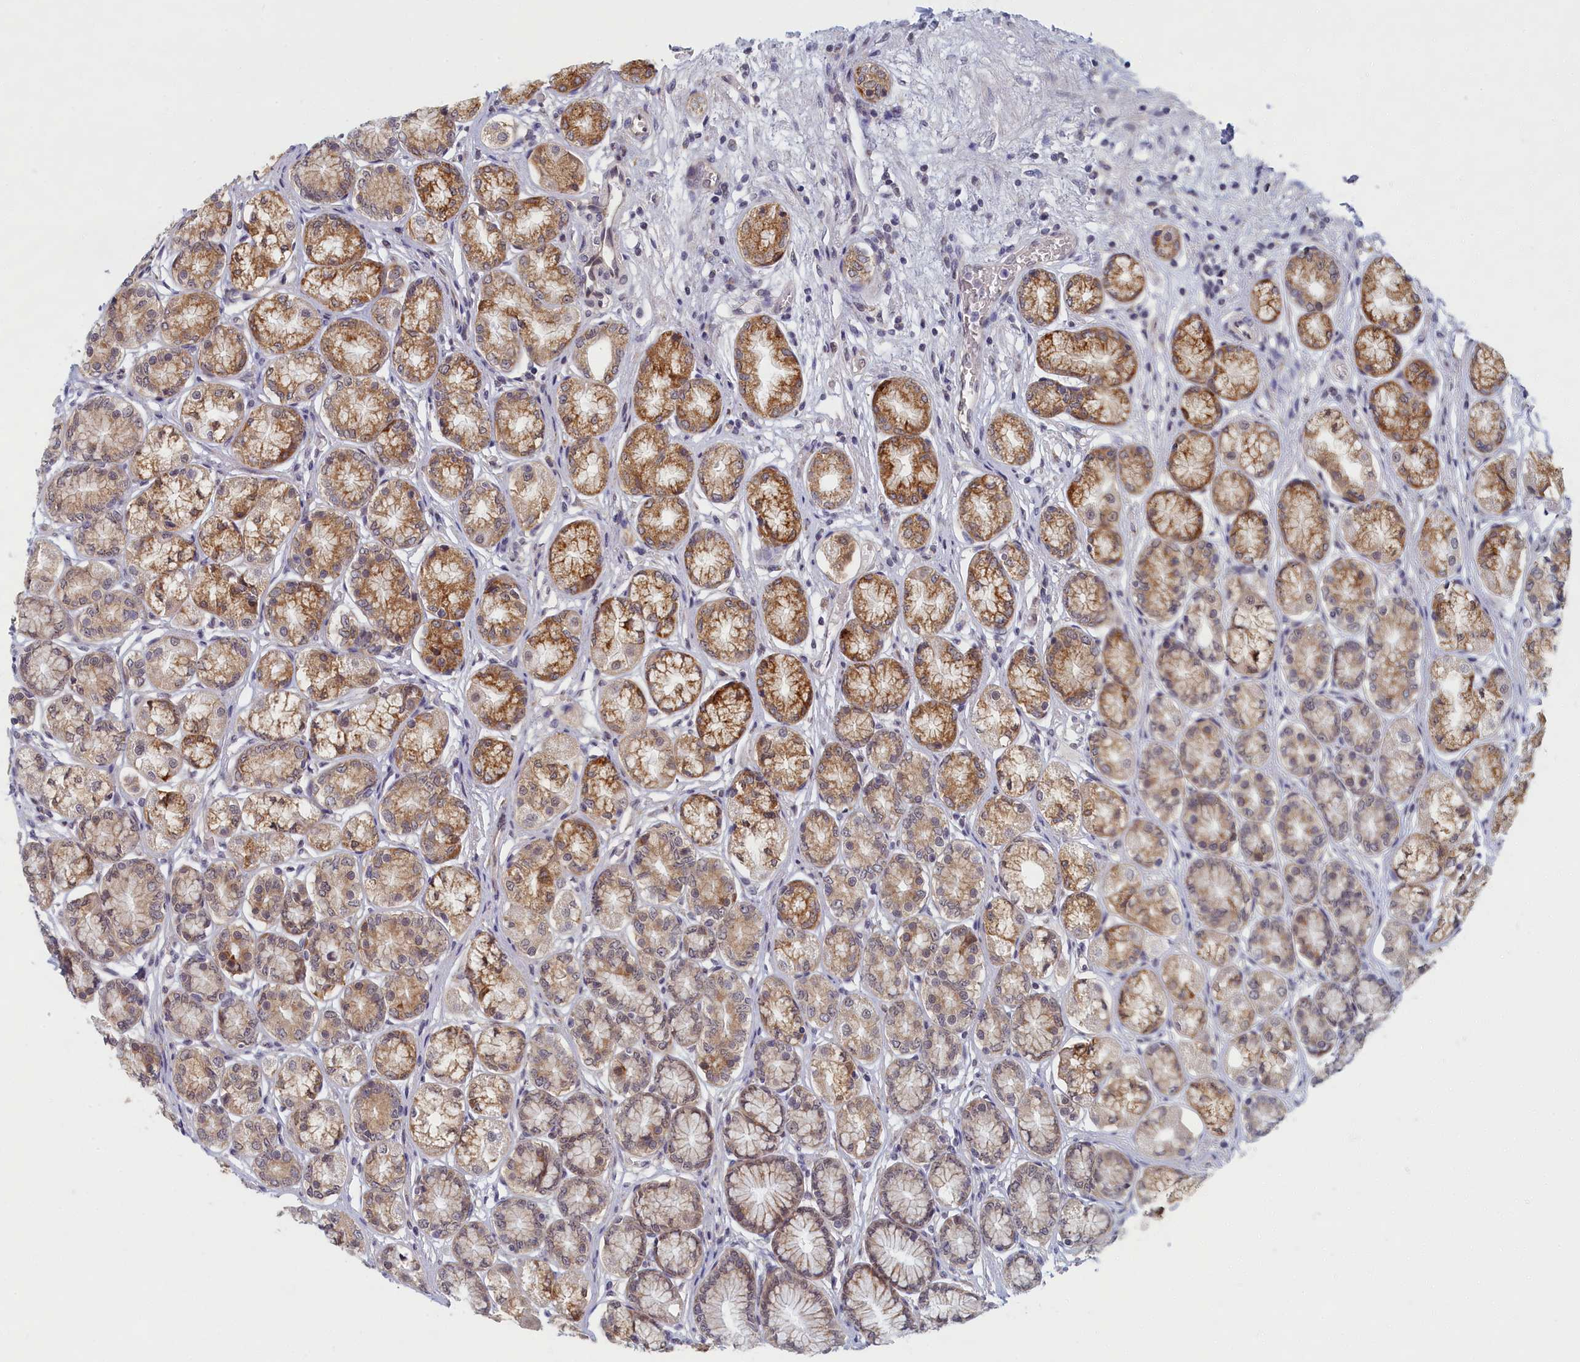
{"staining": {"intensity": "moderate", "quantity": "25%-75%", "location": "cytoplasmic/membranous,nuclear"}, "tissue": "stomach", "cell_type": "Glandular cells", "image_type": "normal", "snomed": [{"axis": "morphology", "description": "Normal tissue, NOS"}, {"axis": "morphology", "description": "Adenocarcinoma, NOS"}, {"axis": "morphology", "description": "Adenocarcinoma, High grade"}, {"axis": "topography", "description": "Stomach, upper"}, {"axis": "topography", "description": "Stomach"}], "caption": "An IHC image of normal tissue is shown. Protein staining in brown highlights moderate cytoplasmic/membranous,nuclear positivity in stomach within glandular cells. (DAB (3,3'-diaminobenzidine) IHC, brown staining for protein, blue staining for nuclei).", "gene": "DNAJC17", "patient": {"sex": "female", "age": 65}}